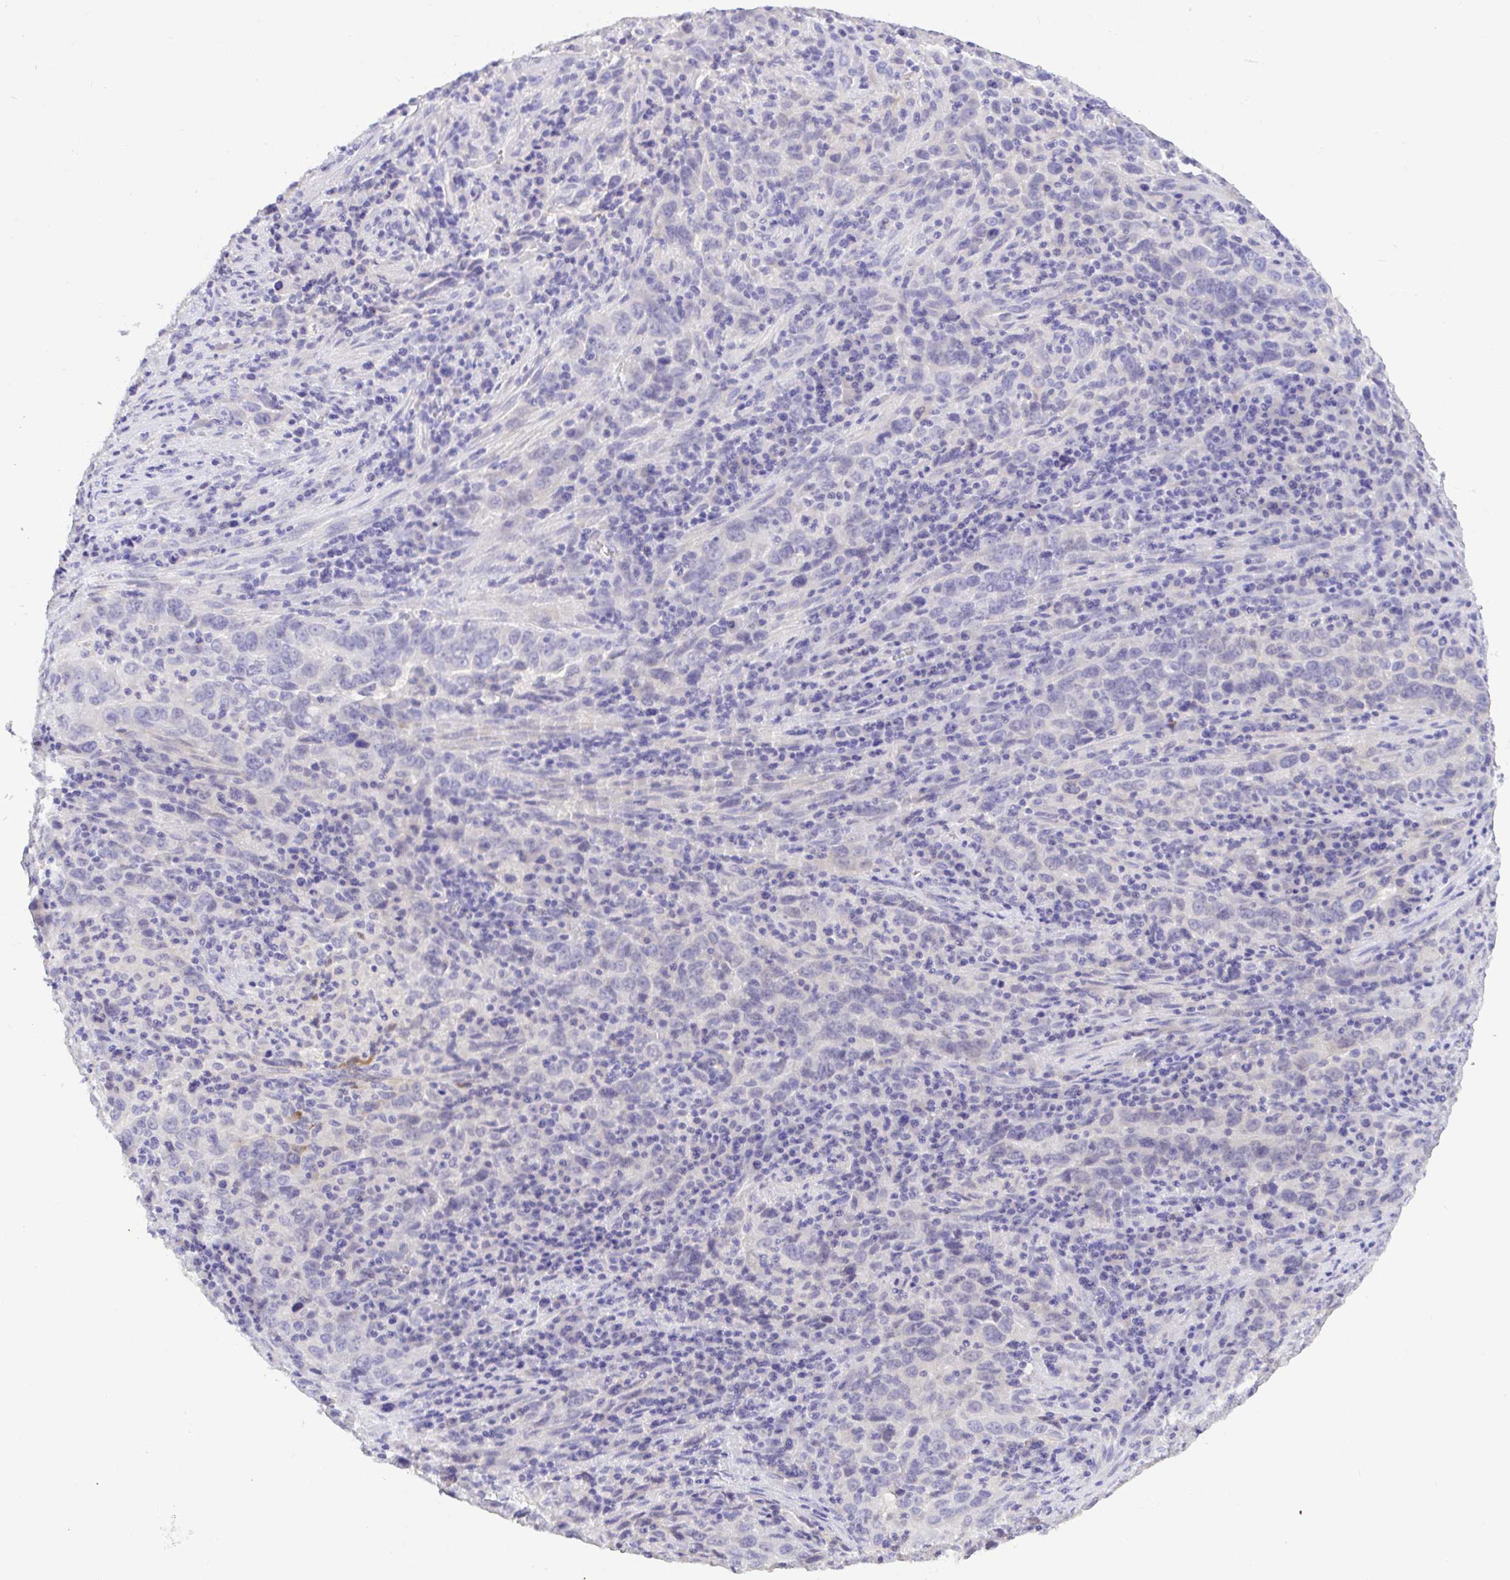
{"staining": {"intensity": "negative", "quantity": "none", "location": "none"}, "tissue": "lung cancer", "cell_type": "Tumor cells", "image_type": "cancer", "snomed": [{"axis": "morphology", "description": "Adenocarcinoma, NOS"}, {"axis": "topography", "description": "Lung"}], "caption": "IHC of lung cancer (adenocarcinoma) reveals no staining in tumor cells.", "gene": "CDO1", "patient": {"sex": "male", "age": 67}}